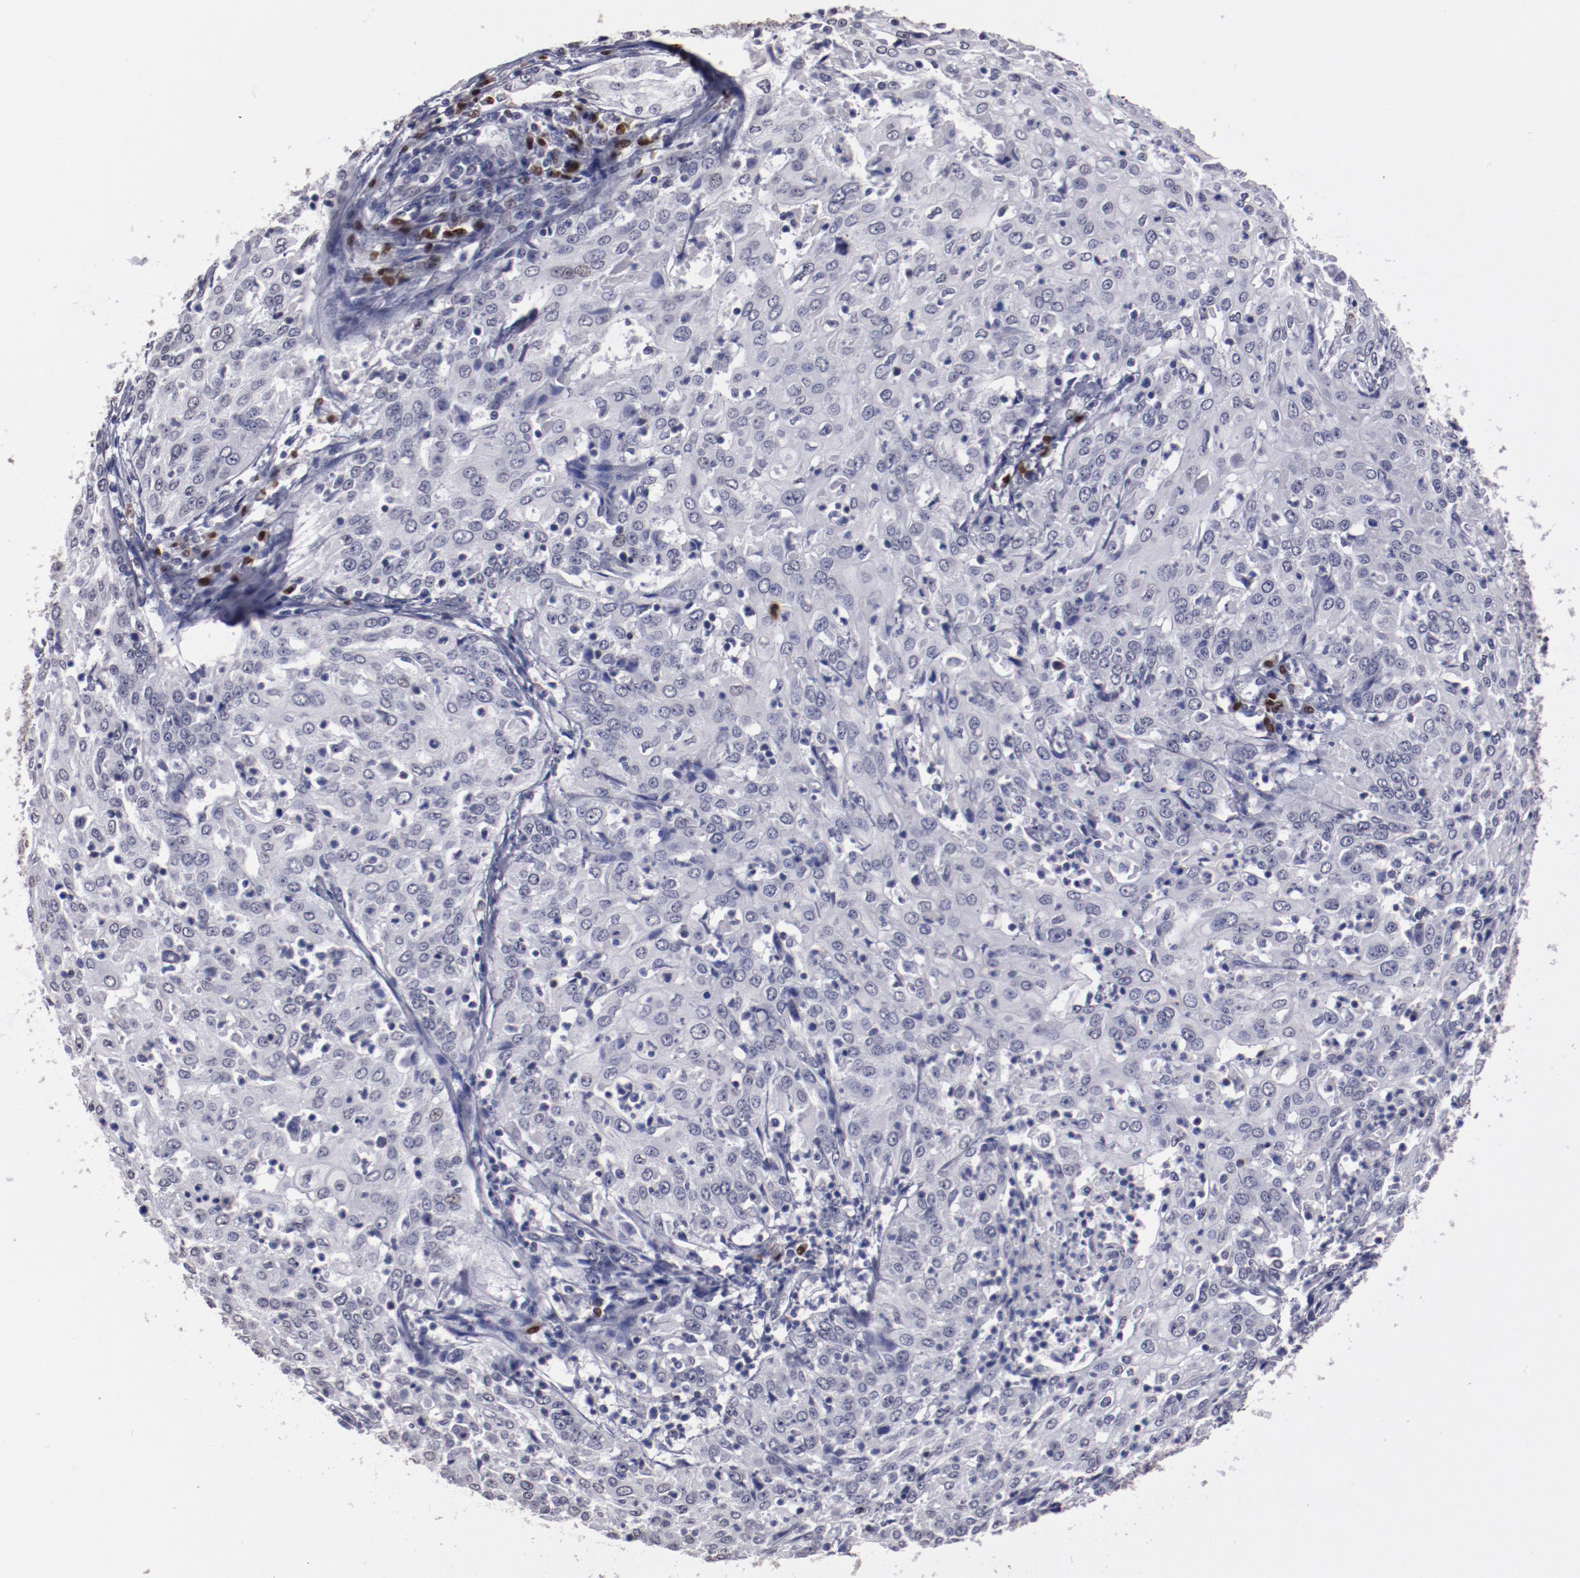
{"staining": {"intensity": "negative", "quantity": "none", "location": "none"}, "tissue": "cervical cancer", "cell_type": "Tumor cells", "image_type": "cancer", "snomed": [{"axis": "morphology", "description": "Squamous cell carcinoma, NOS"}, {"axis": "topography", "description": "Cervix"}], "caption": "This is an IHC micrograph of squamous cell carcinoma (cervical). There is no expression in tumor cells.", "gene": "IRF4", "patient": {"sex": "female", "age": 39}}